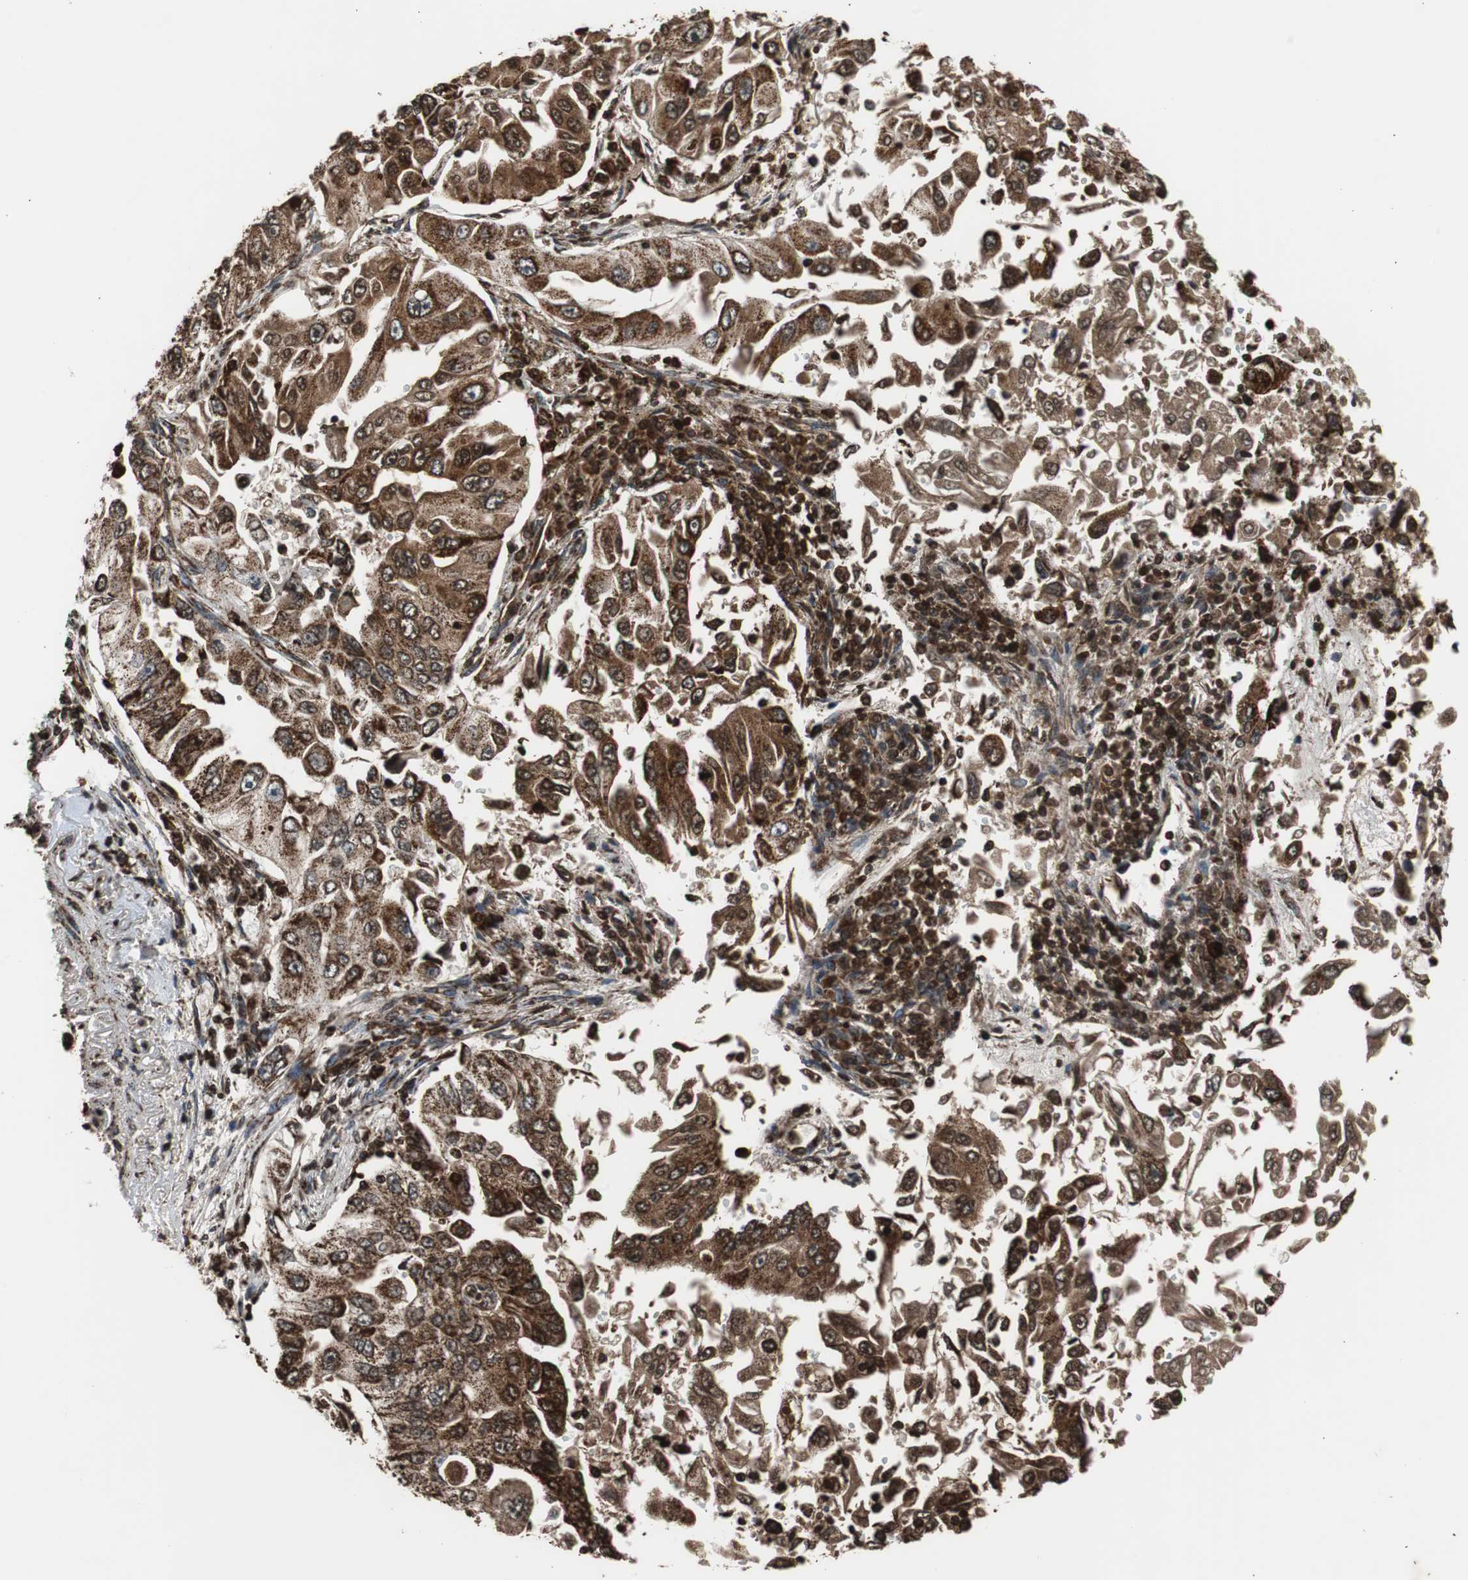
{"staining": {"intensity": "strong", "quantity": ">75%", "location": "cytoplasmic/membranous"}, "tissue": "lung cancer", "cell_type": "Tumor cells", "image_type": "cancer", "snomed": [{"axis": "morphology", "description": "Adenocarcinoma, NOS"}, {"axis": "topography", "description": "Lung"}], "caption": "Lung cancer stained with immunohistochemistry exhibits strong cytoplasmic/membranous positivity in approximately >75% of tumor cells.", "gene": "HSPA9", "patient": {"sex": "male", "age": 84}}